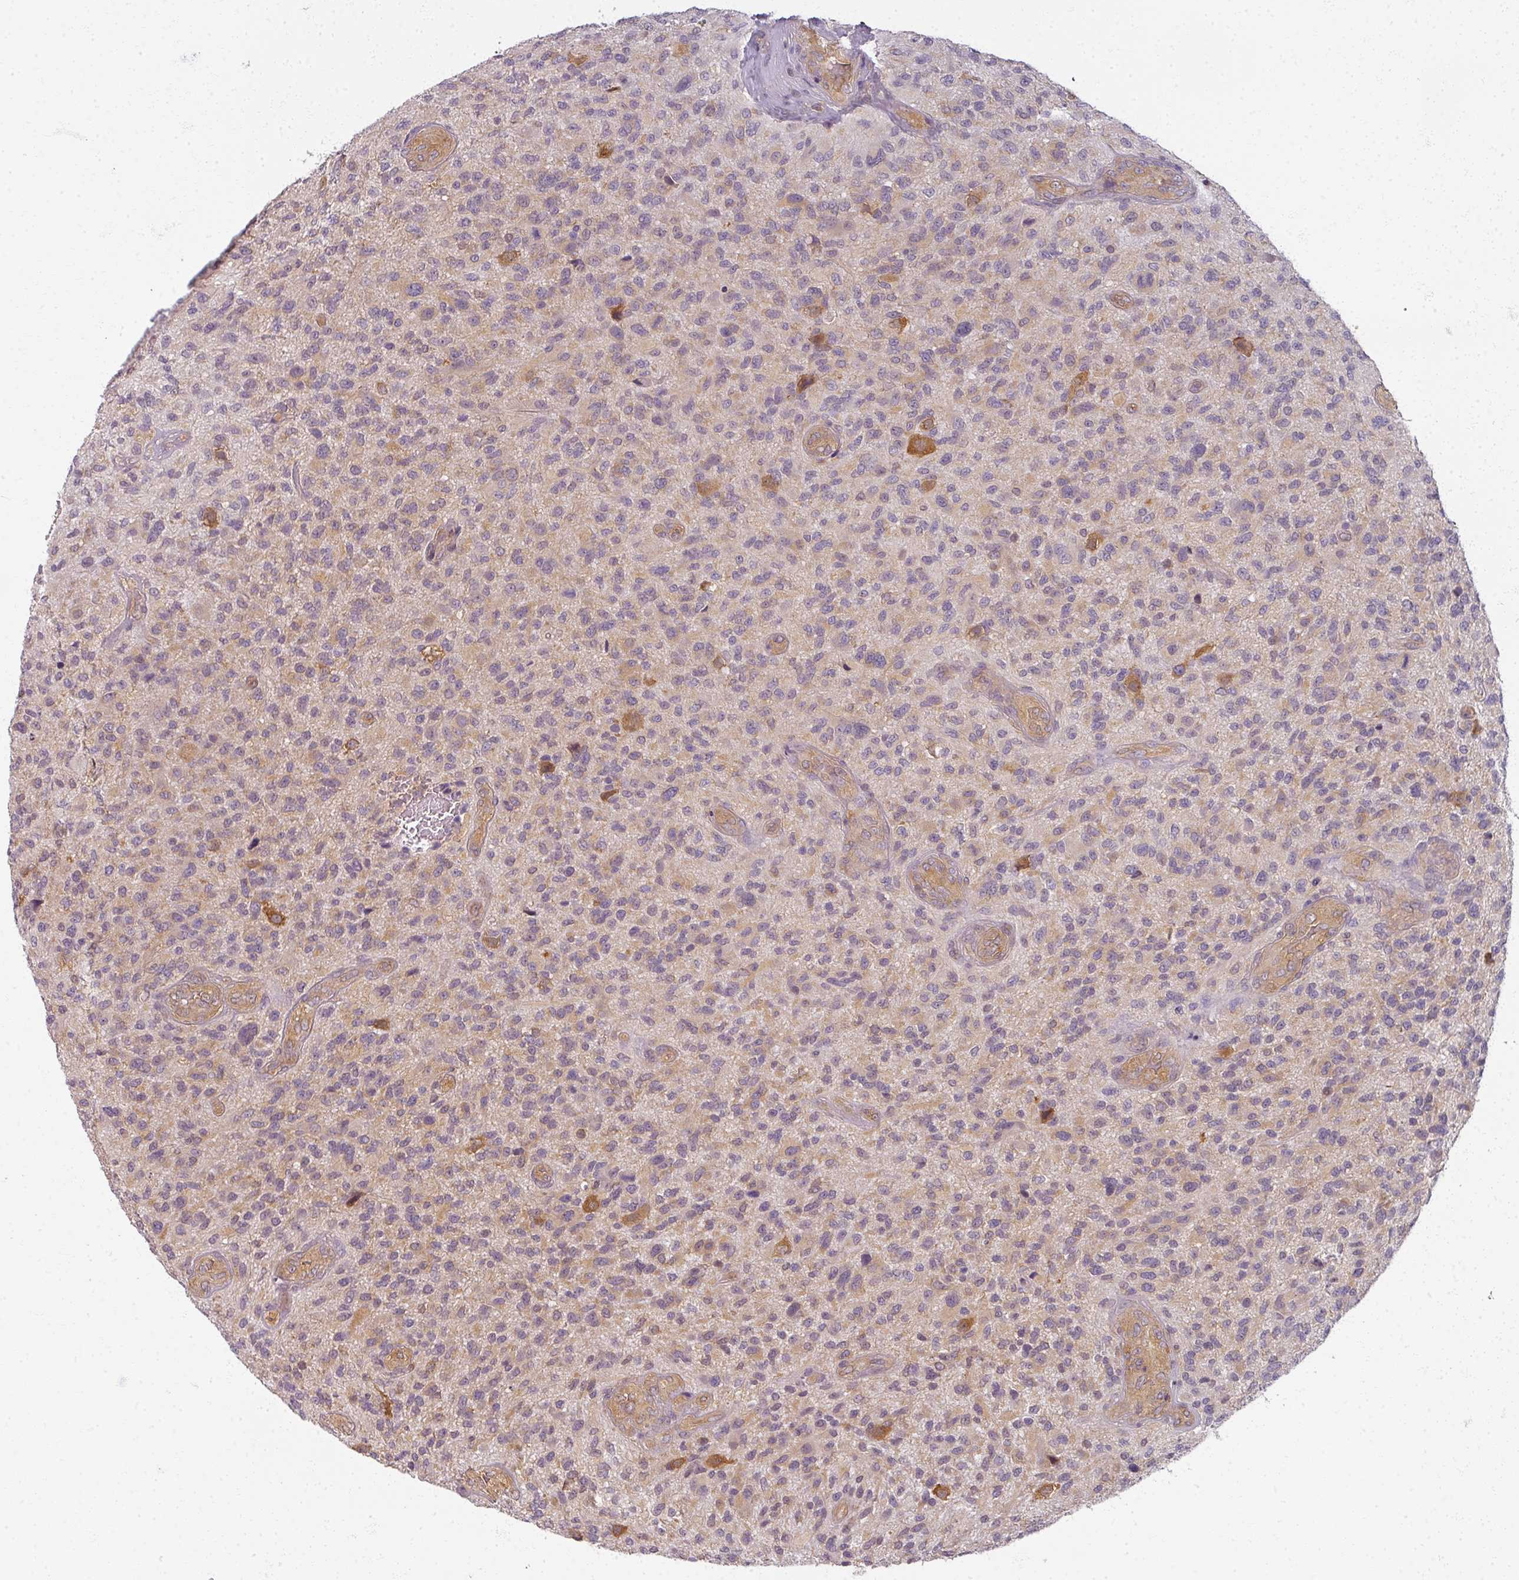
{"staining": {"intensity": "weak", "quantity": "<25%", "location": "cytoplasmic/membranous"}, "tissue": "glioma", "cell_type": "Tumor cells", "image_type": "cancer", "snomed": [{"axis": "morphology", "description": "Glioma, malignant, High grade"}, {"axis": "topography", "description": "Brain"}], "caption": "A histopathology image of malignant glioma (high-grade) stained for a protein demonstrates no brown staining in tumor cells.", "gene": "AGPAT4", "patient": {"sex": "male", "age": 47}}